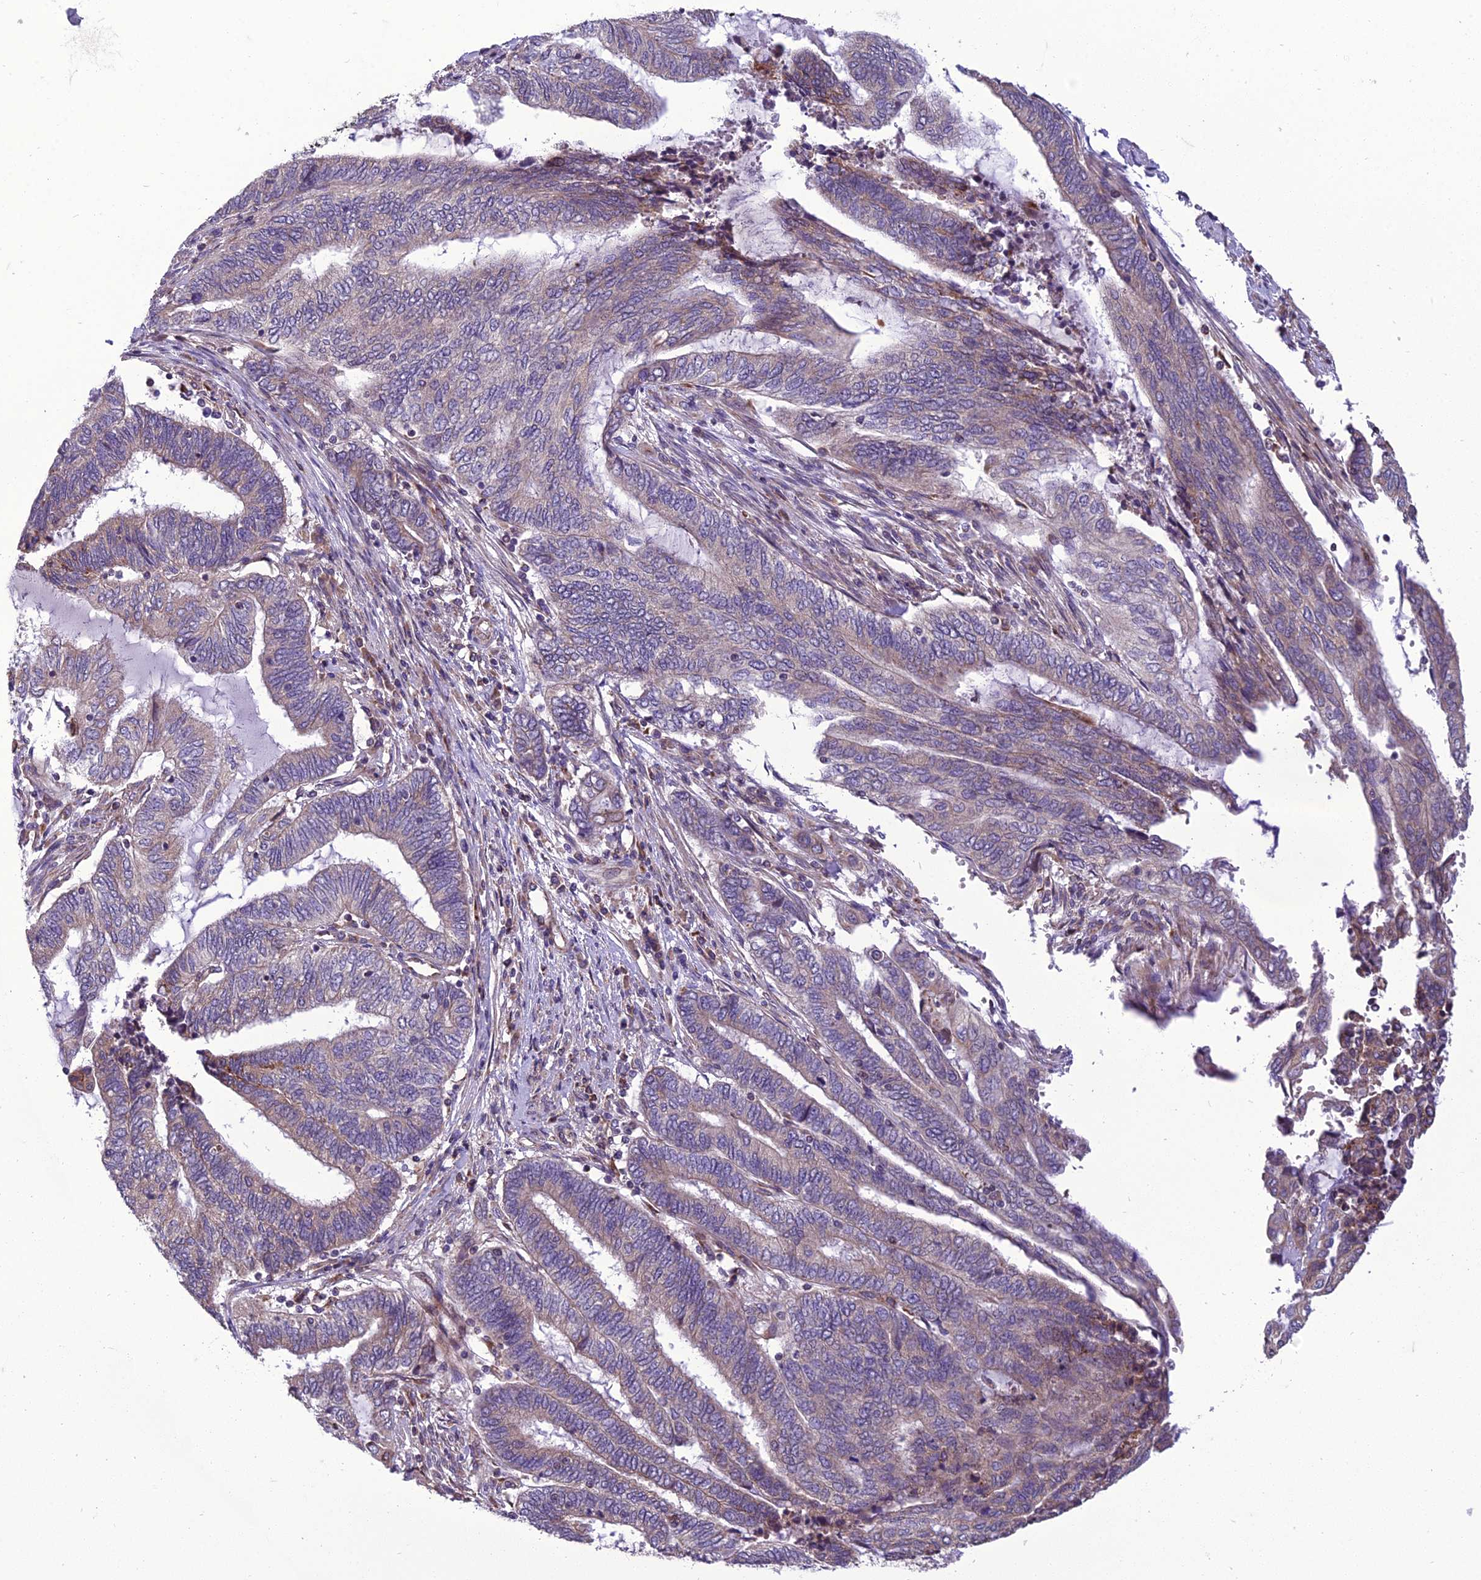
{"staining": {"intensity": "weak", "quantity": "25%-75%", "location": "cytoplasmic/membranous"}, "tissue": "endometrial cancer", "cell_type": "Tumor cells", "image_type": "cancer", "snomed": [{"axis": "morphology", "description": "Adenocarcinoma, NOS"}, {"axis": "topography", "description": "Uterus"}, {"axis": "topography", "description": "Endometrium"}], "caption": "Immunohistochemical staining of endometrial cancer (adenocarcinoma) demonstrates low levels of weak cytoplasmic/membranous expression in approximately 25%-75% of tumor cells.", "gene": "GIMAP1", "patient": {"sex": "female", "age": 70}}